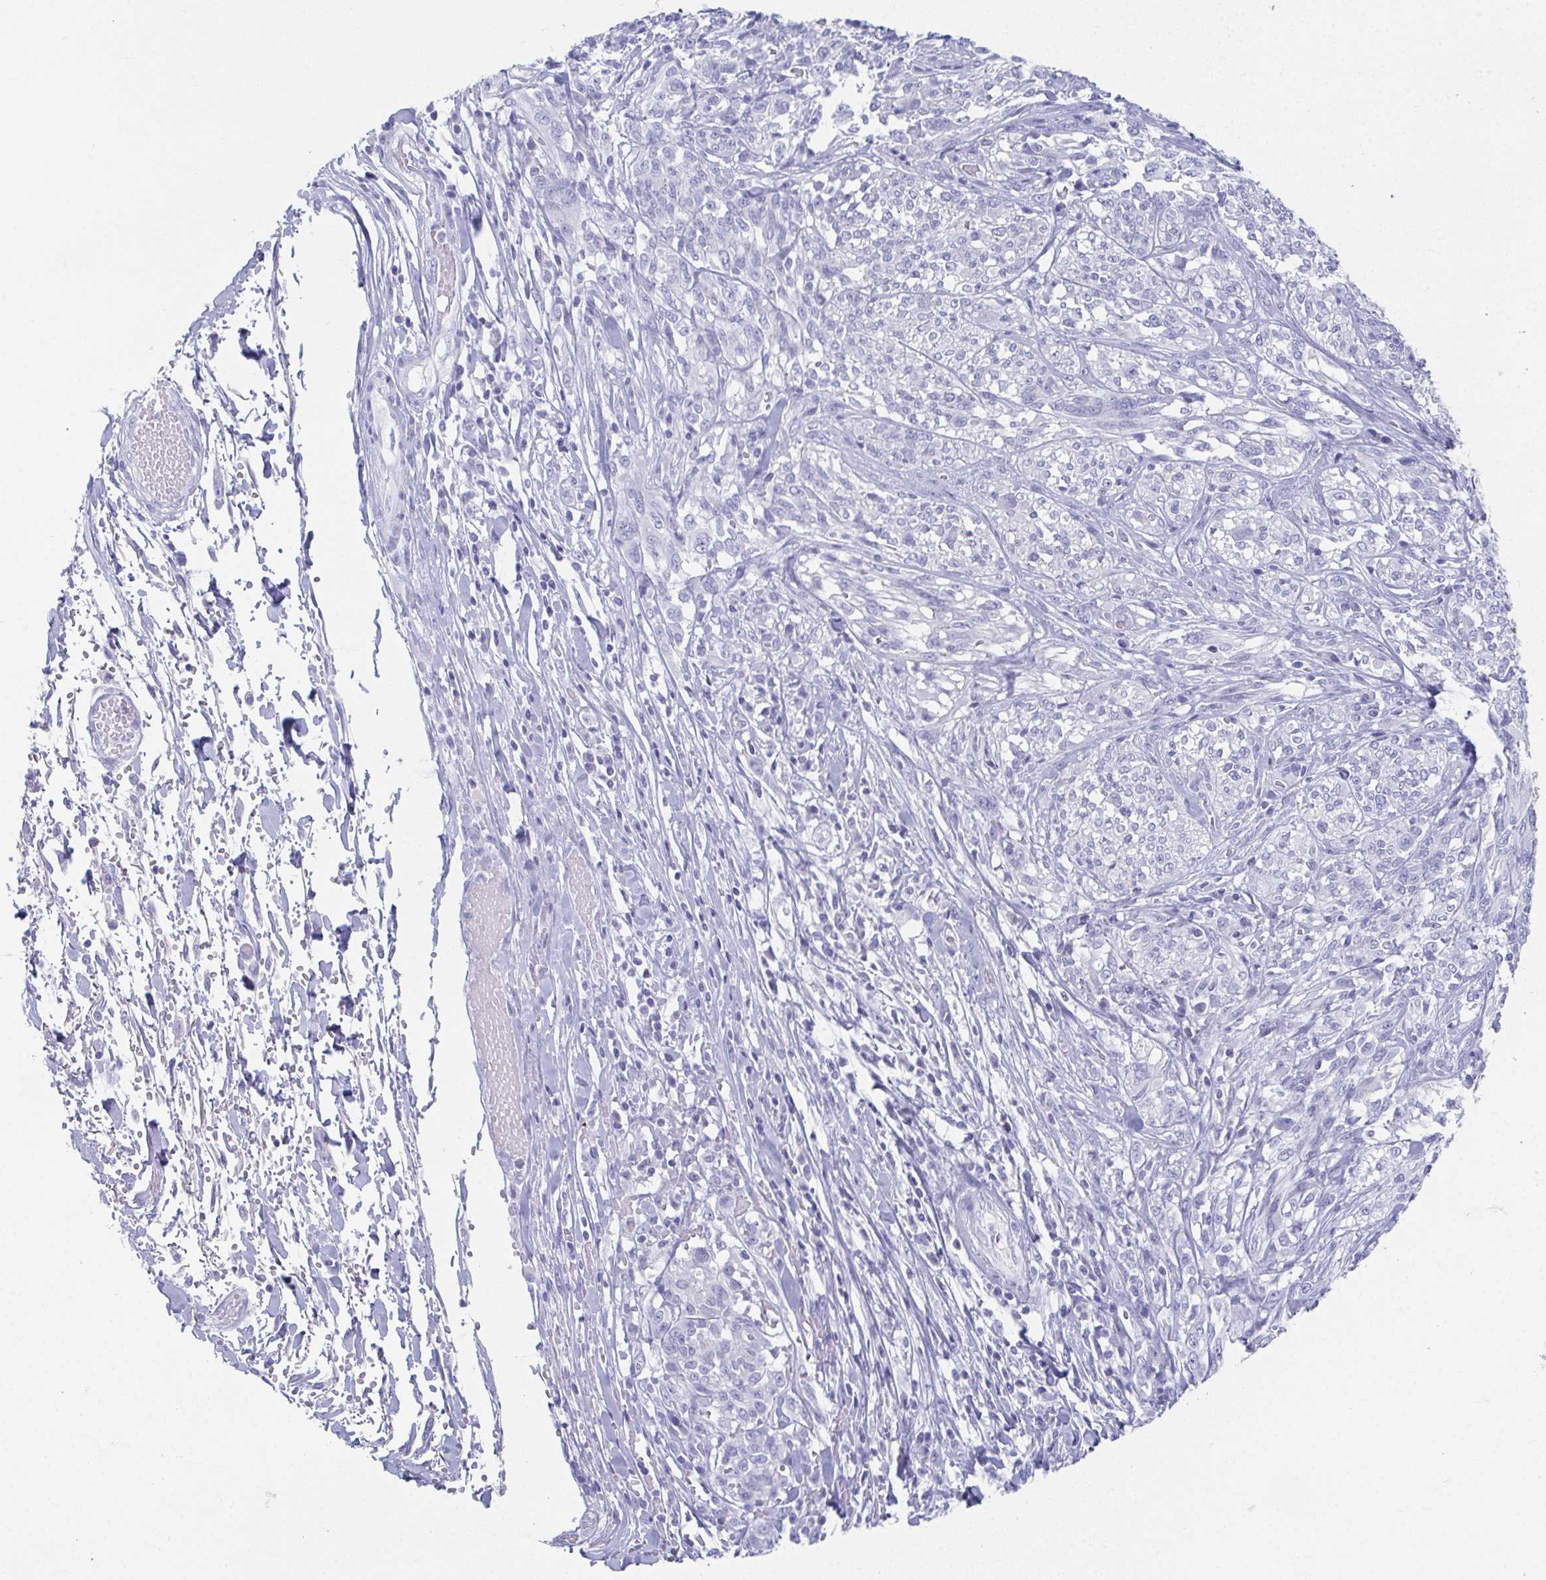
{"staining": {"intensity": "negative", "quantity": "none", "location": "none"}, "tissue": "melanoma", "cell_type": "Tumor cells", "image_type": "cancer", "snomed": [{"axis": "morphology", "description": "Malignant melanoma, NOS"}, {"axis": "topography", "description": "Skin"}], "caption": "DAB (3,3'-diaminobenzidine) immunohistochemical staining of malignant melanoma exhibits no significant positivity in tumor cells.", "gene": "GHRL", "patient": {"sex": "female", "age": 91}}